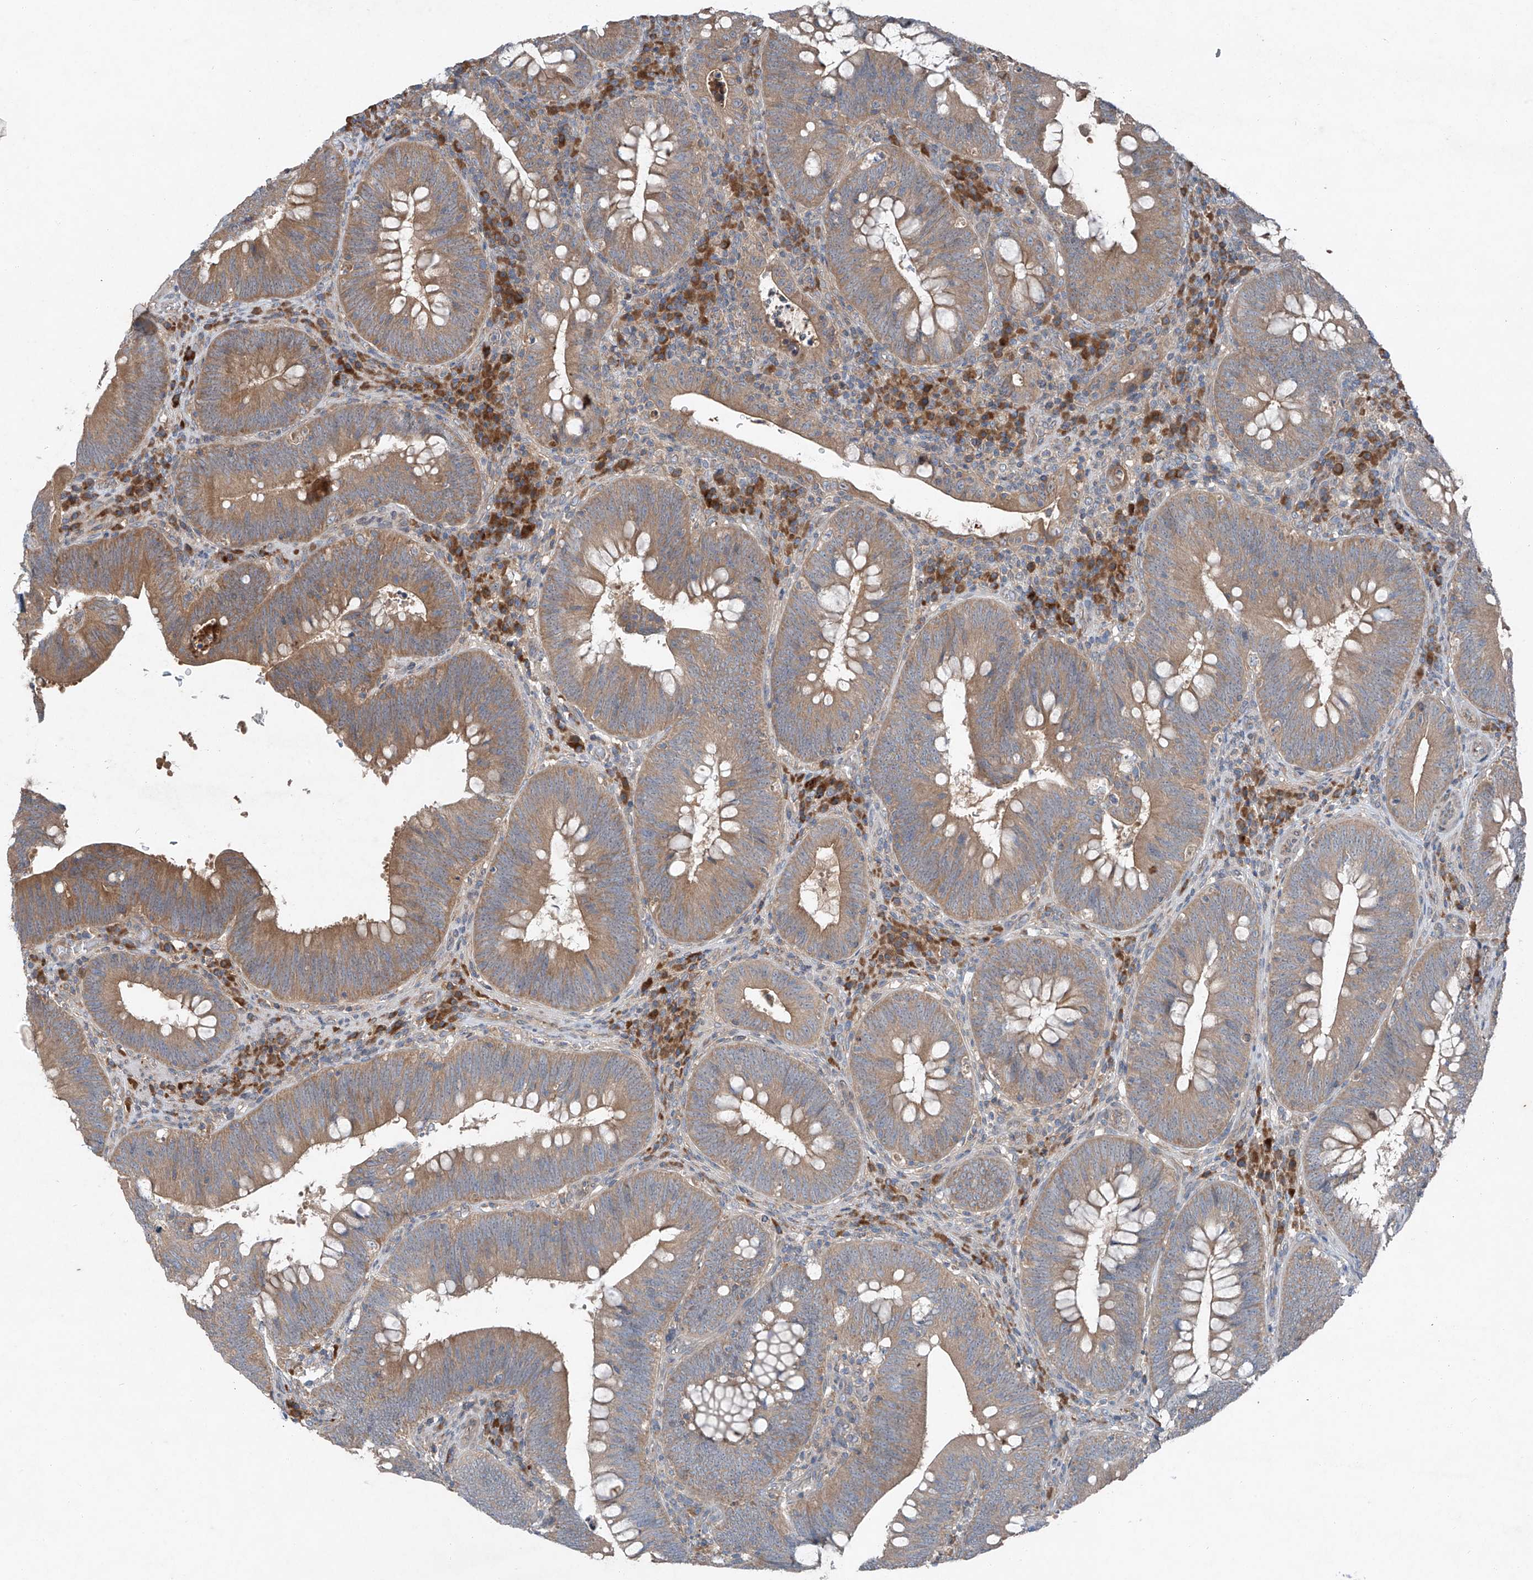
{"staining": {"intensity": "moderate", "quantity": ">75%", "location": "cytoplasmic/membranous"}, "tissue": "colorectal cancer", "cell_type": "Tumor cells", "image_type": "cancer", "snomed": [{"axis": "morphology", "description": "Normal tissue, NOS"}, {"axis": "topography", "description": "Colon"}], "caption": "This is a histology image of immunohistochemistry (IHC) staining of colorectal cancer, which shows moderate expression in the cytoplasmic/membranous of tumor cells.", "gene": "FOXRED2", "patient": {"sex": "female", "age": 82}}